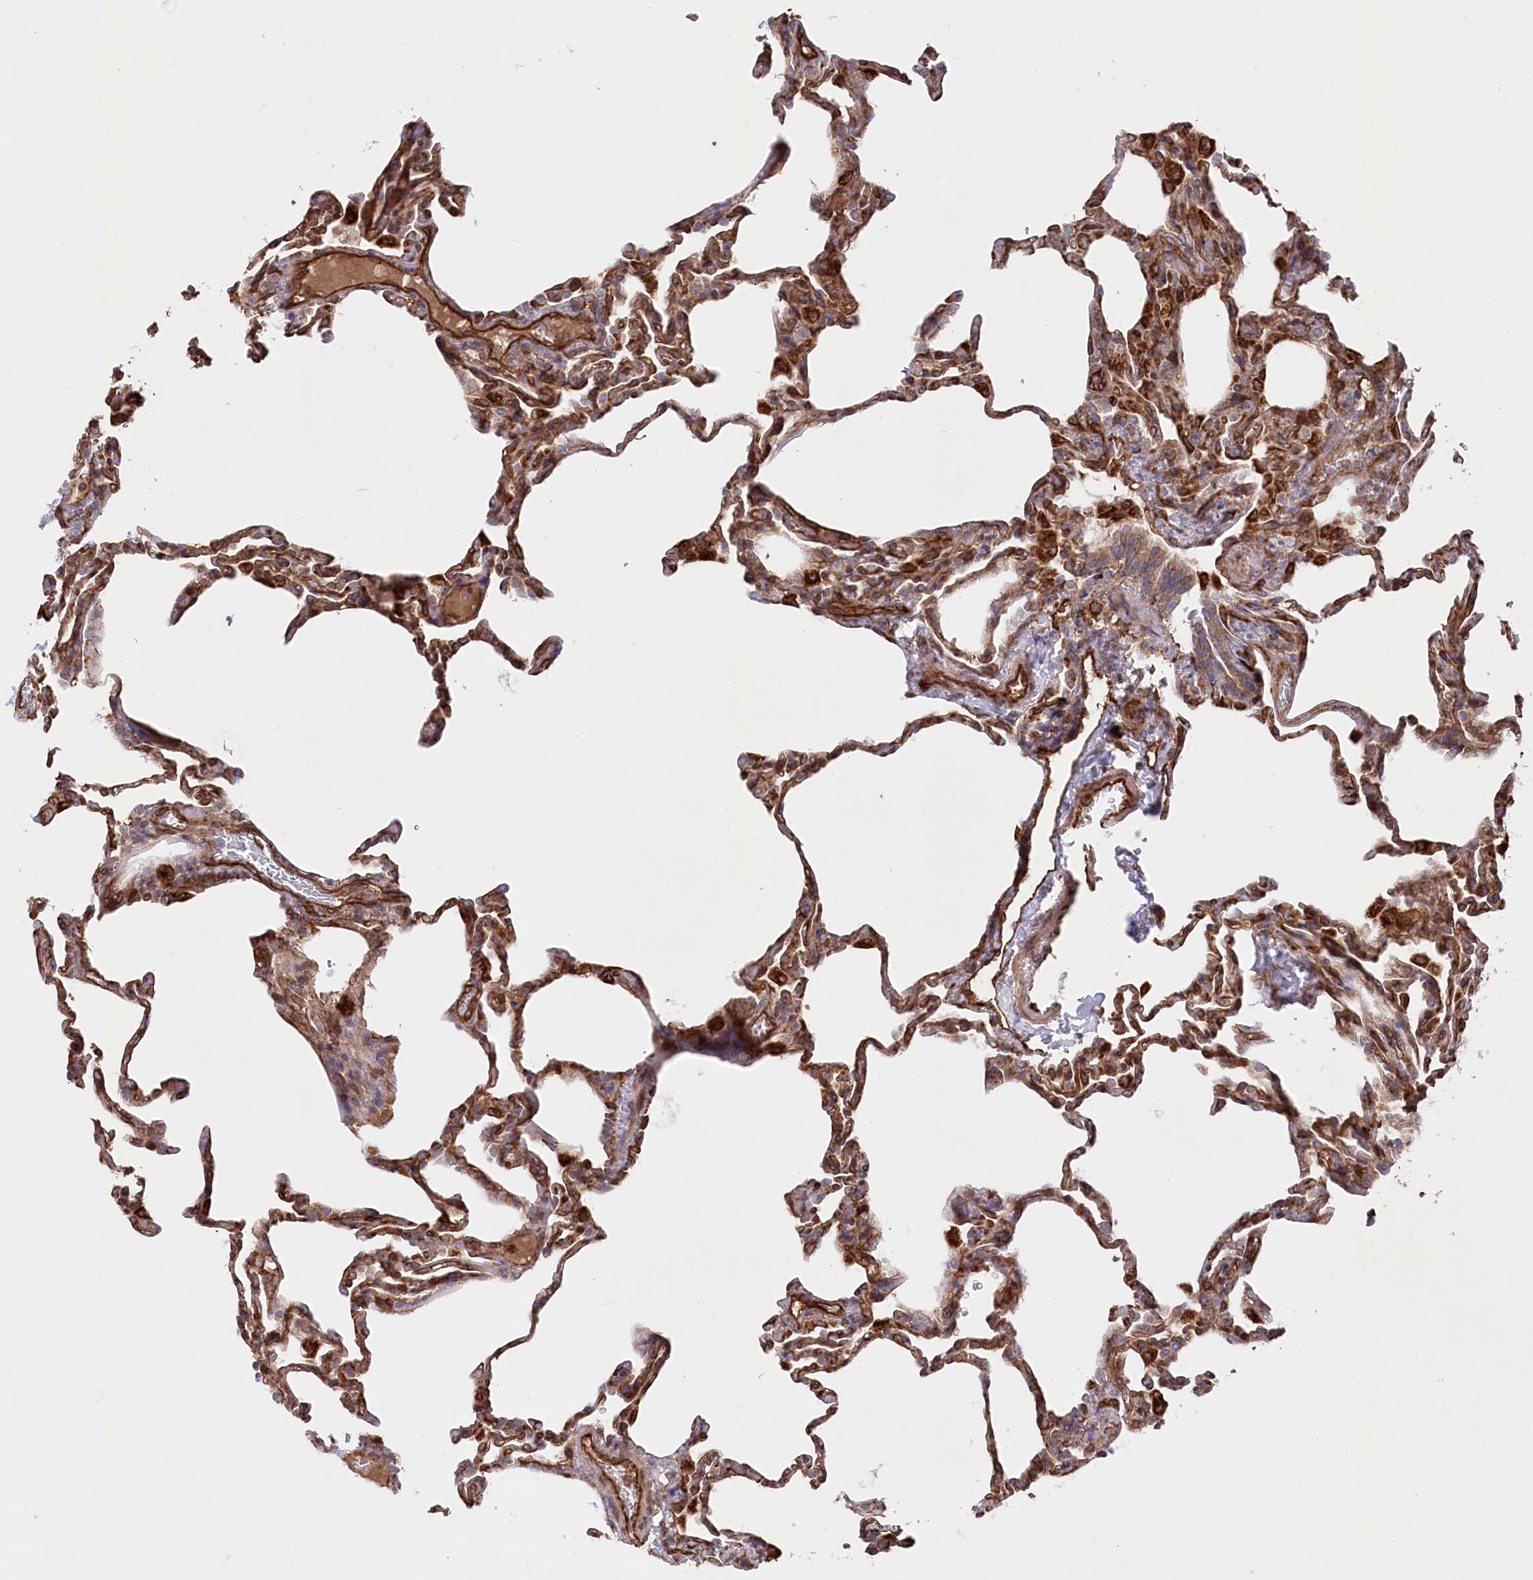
{"staining": {"intensity": "strong", "quantity": "25%-75%", "location": "cytoplasmic/membranous"}, "tissue": "lung", "cell_type": "Alveolar cells", "image_type": "normal", "snomed": [{"axis": "morphology", "description": "Normal tissue, NOS"}, {"axis": "topography", "description": "Lung"}], "caption": "Brown immunohistochemical staining in normal human lung displays strong cytoplasmic/membranous expression in approximately 25%-75% of alveolar cells.", "gene": "MTPAP", "patient": {"sex": "male", "age": 20}}